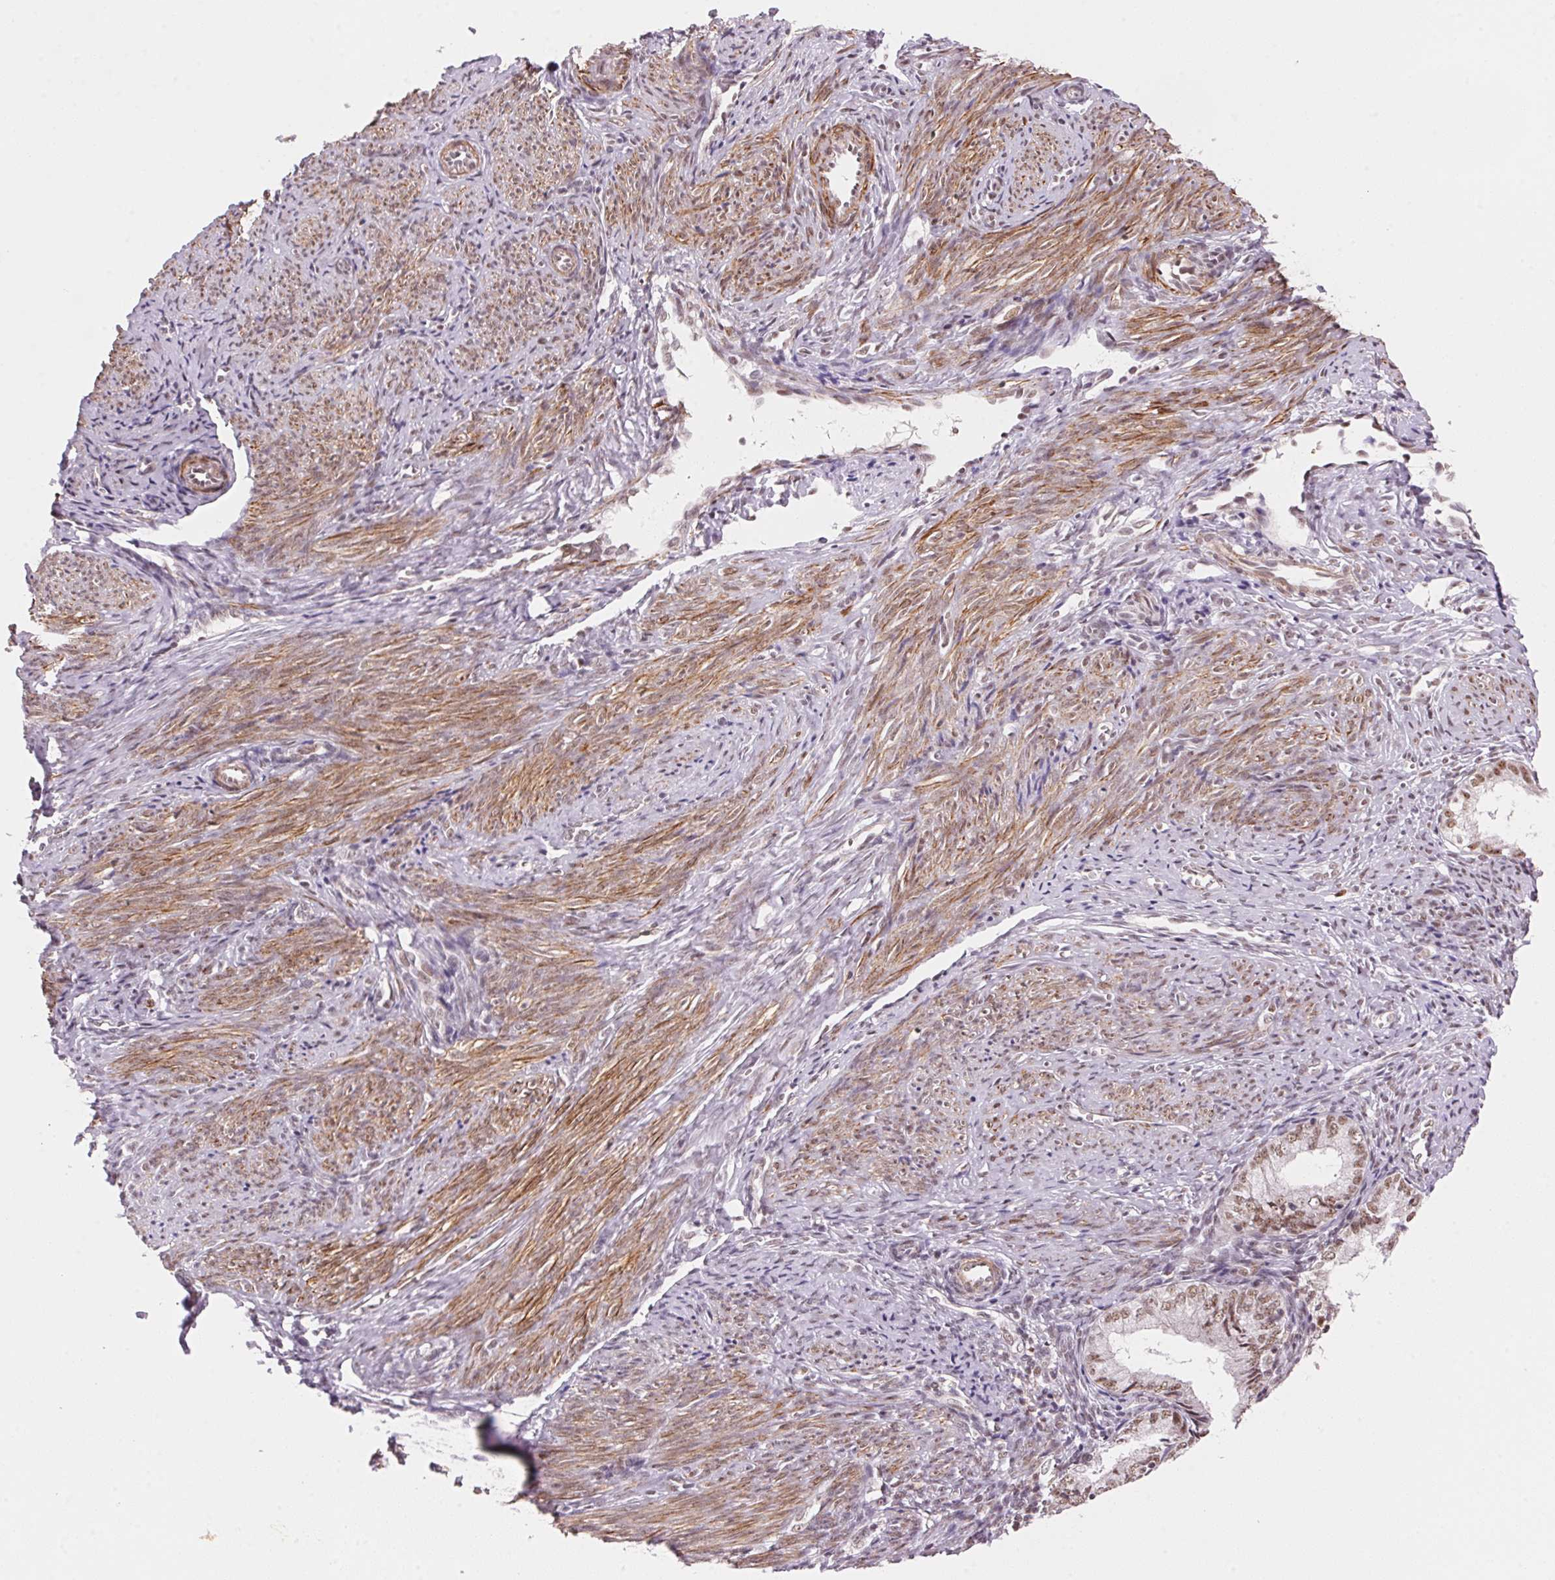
{"staining": {"intensity": "weak", "quantity": ">75%", "location": "nuclear"}, "tissue": "endometrial cancer", "cell_type": "Tumor cells", "image_type": "cancer", "snomed": [{"axis": "morphology", "description": "Adenocarcinoma, NOS"}, {"axis": "topography", "description": "Endometrium"}], "caption": "Protein expression analysis of endometrial adenocarcinoma displays weak nuclear positivity in about >75% of tumor cells.", "gene": "HNRNPDL", "patient": {"sex": "female", "age": 55}}